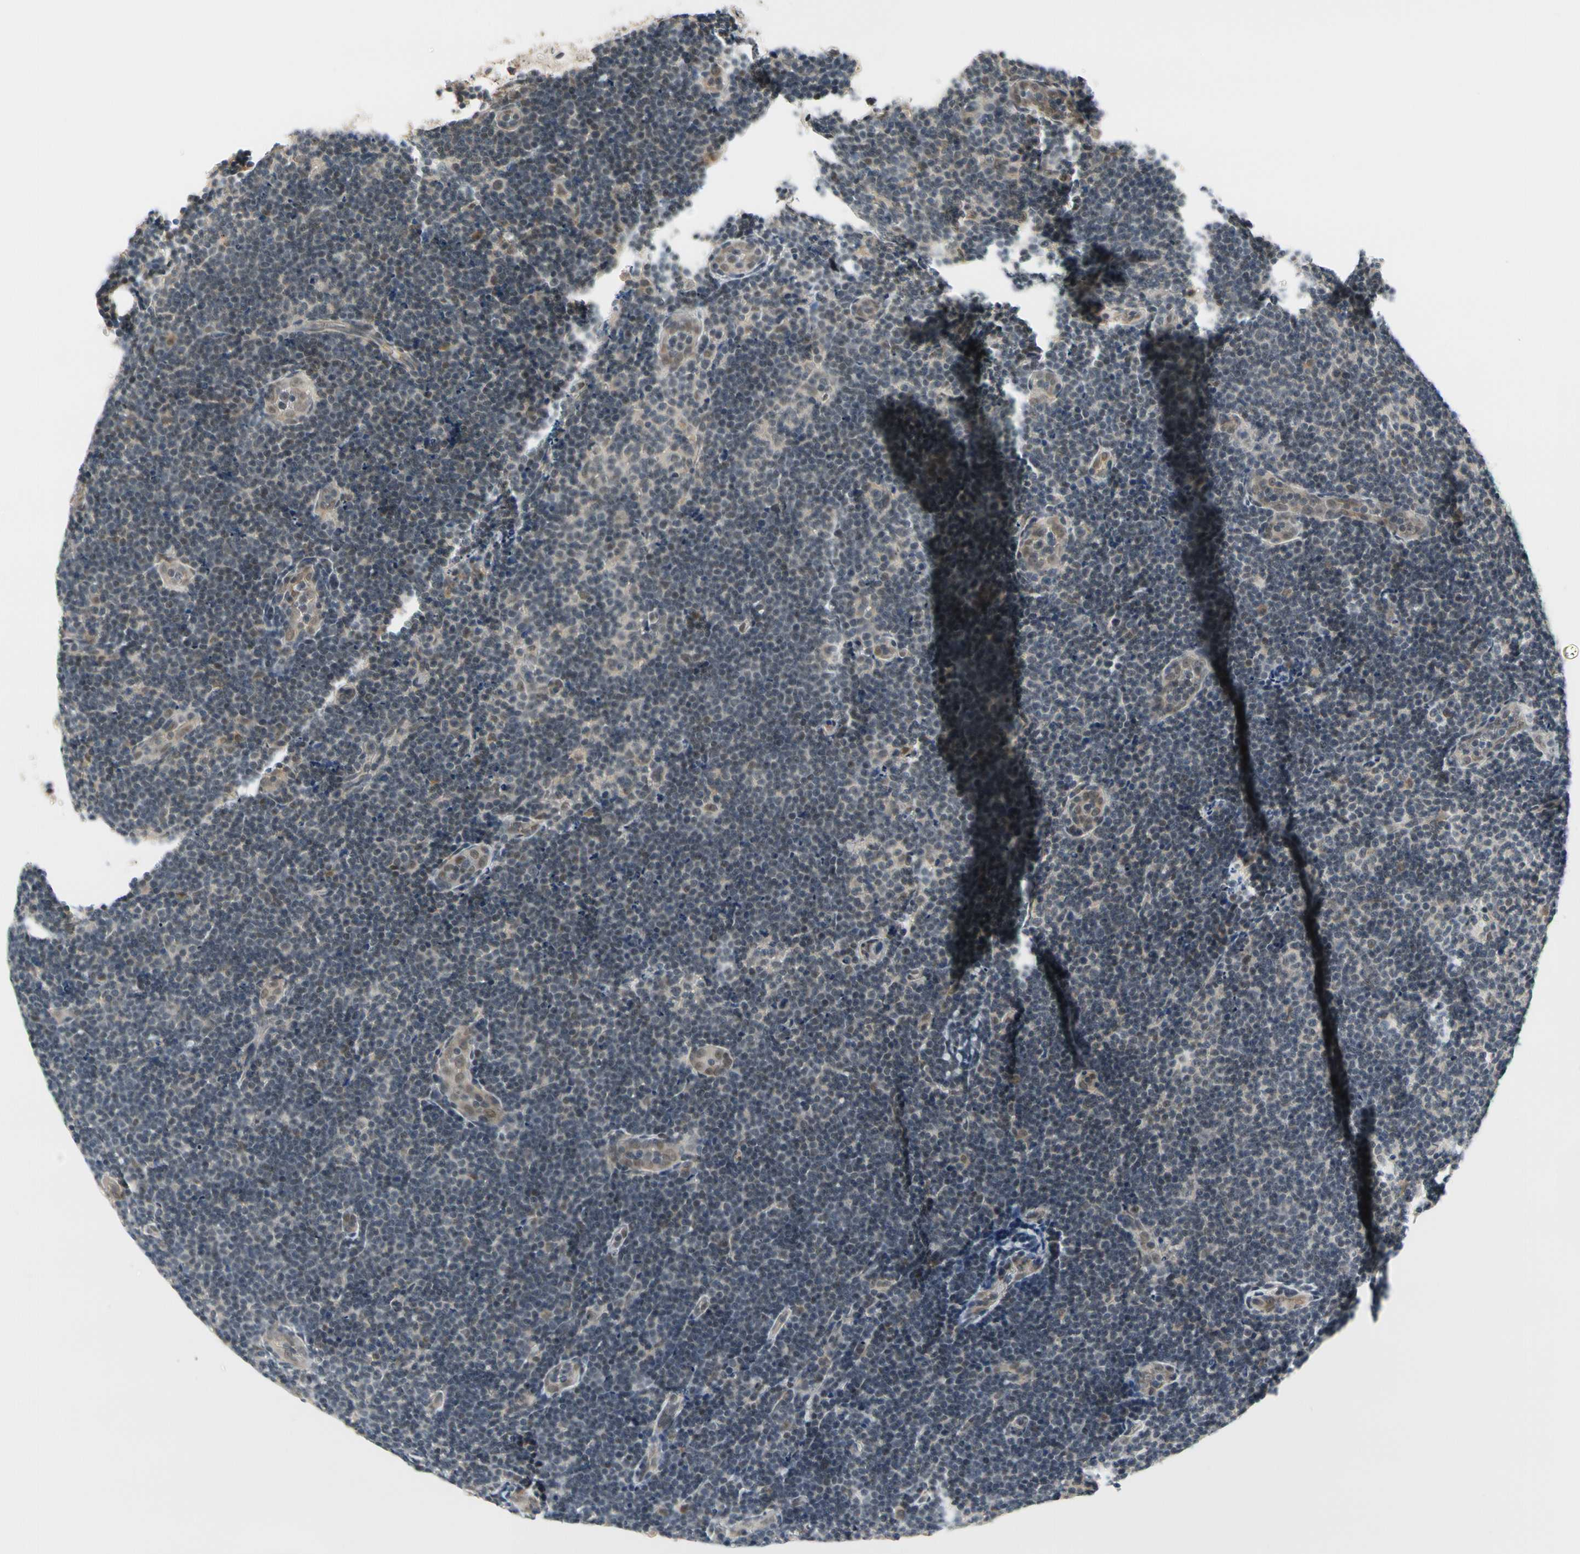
{"staining": {"intensity": "weak", "quantity": "<25%", "location": "nuclear"}, "tissue": "lymphoma", "cell_type": "Tumor cells", "image_type": "cancer", "snomed": [{"axis": "morphology", "description": "Malignant lymphoma, non-Hodgkin's type, Low grade"}, {"axis": "topography", "description": "Lymph node"}], "caption": "Malignant lymphoma, non-Hodgkin's type (low-grade) was stained to show a protein in brown. There is no significant positivity in tumor cells.", "gene": "TAF12", "patient": {"sex": "male", "age": 83}}